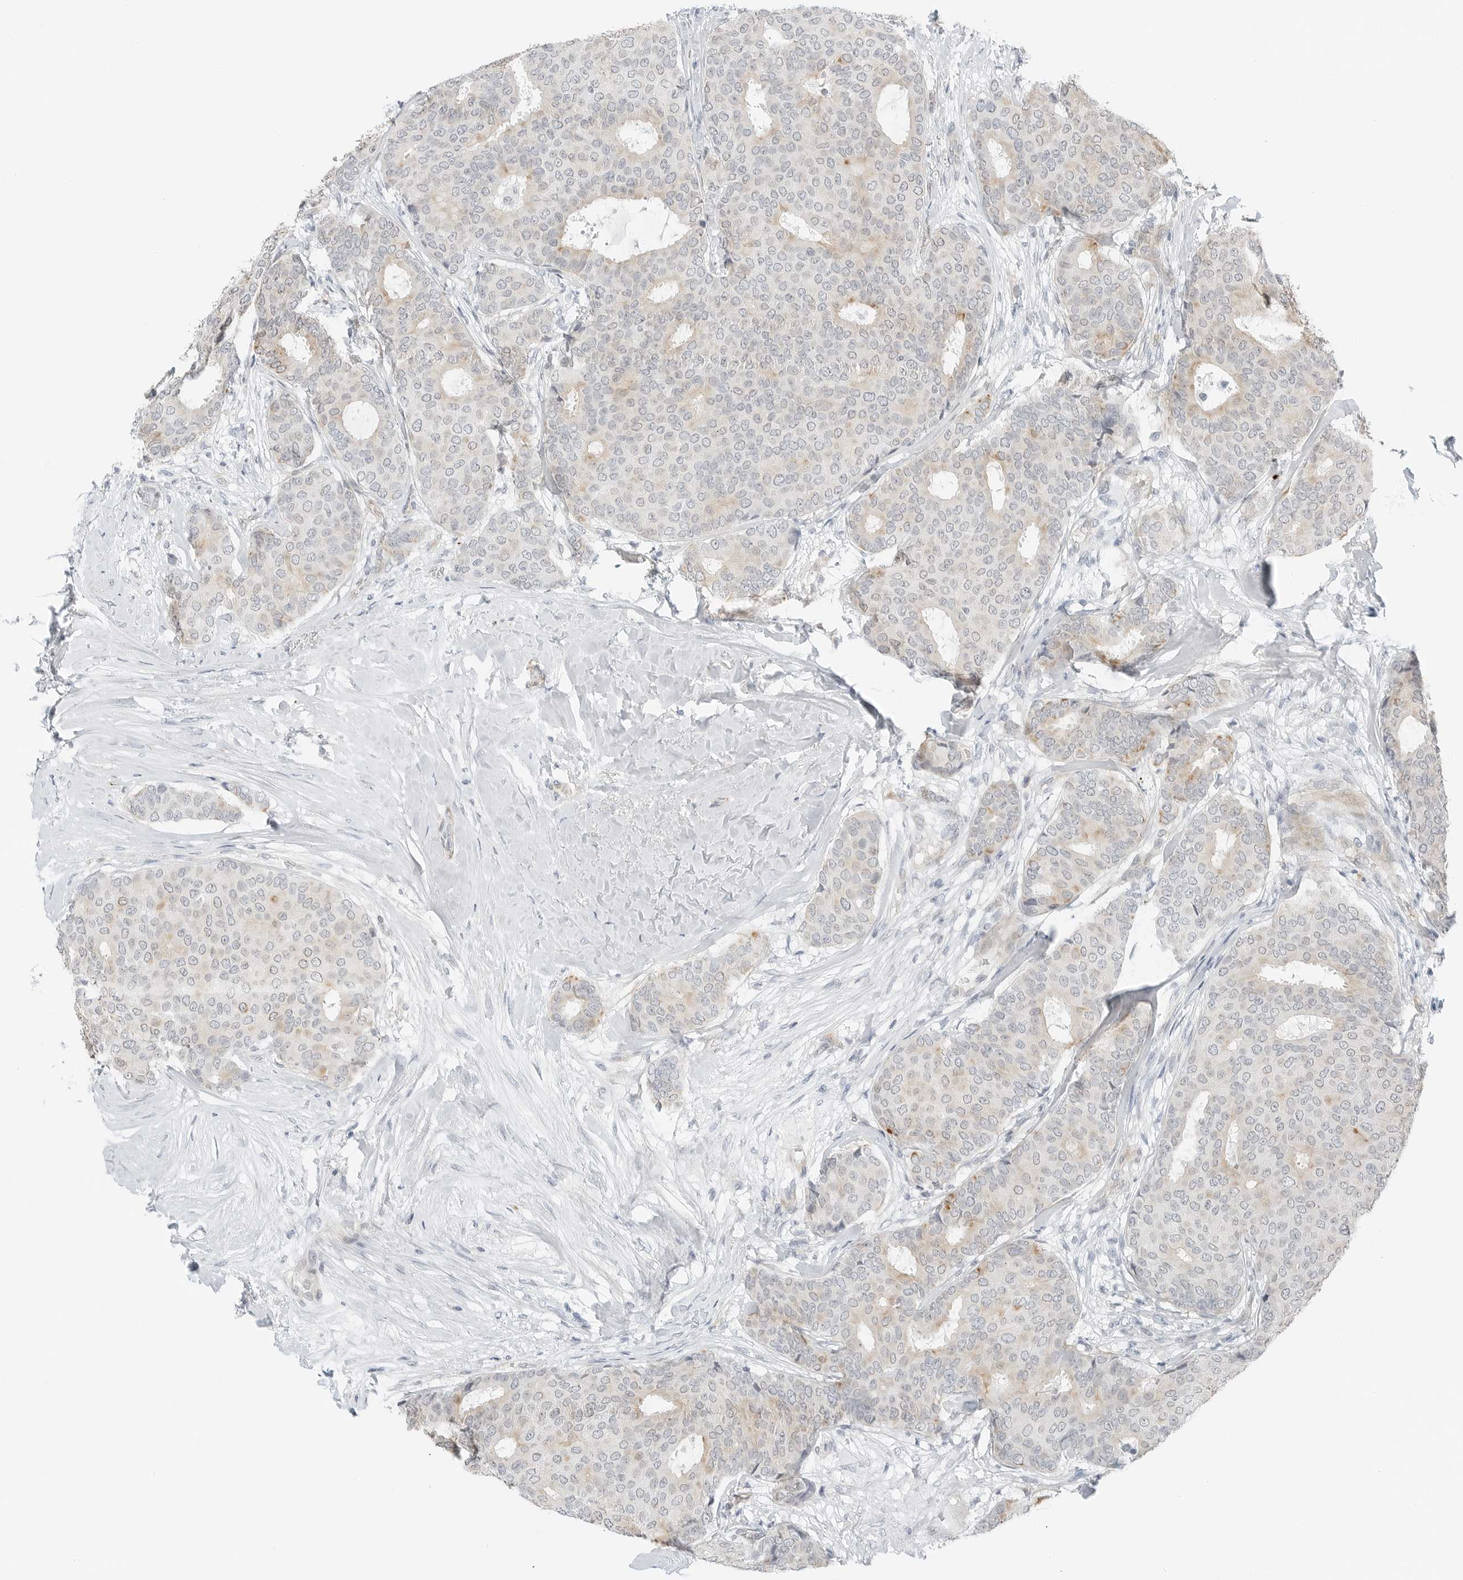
{"staining": {"intensity": "weak", "quantity": "<25%", "location": "cytoplasmic/membranous"}, "tissue": "breast cancer", "cell_type": "Tumor cells", "image_type": "cancer", "snomed": [{"axis": "morphology", "description": "Duct carcinoma"}, {"axis": "topography", "description": "Breast"}], "caption": "A histopathology image of human intraductal carcinoma (breast) is negative for staining in tumor cells. The staining was performed using DAB to visualize the protein expression in brown, while the nuclei were stained in blue with hematoxylin (Magnification: 20x).", "gene": "IQCC", "patient": {"sex": "female", "age": 75}}